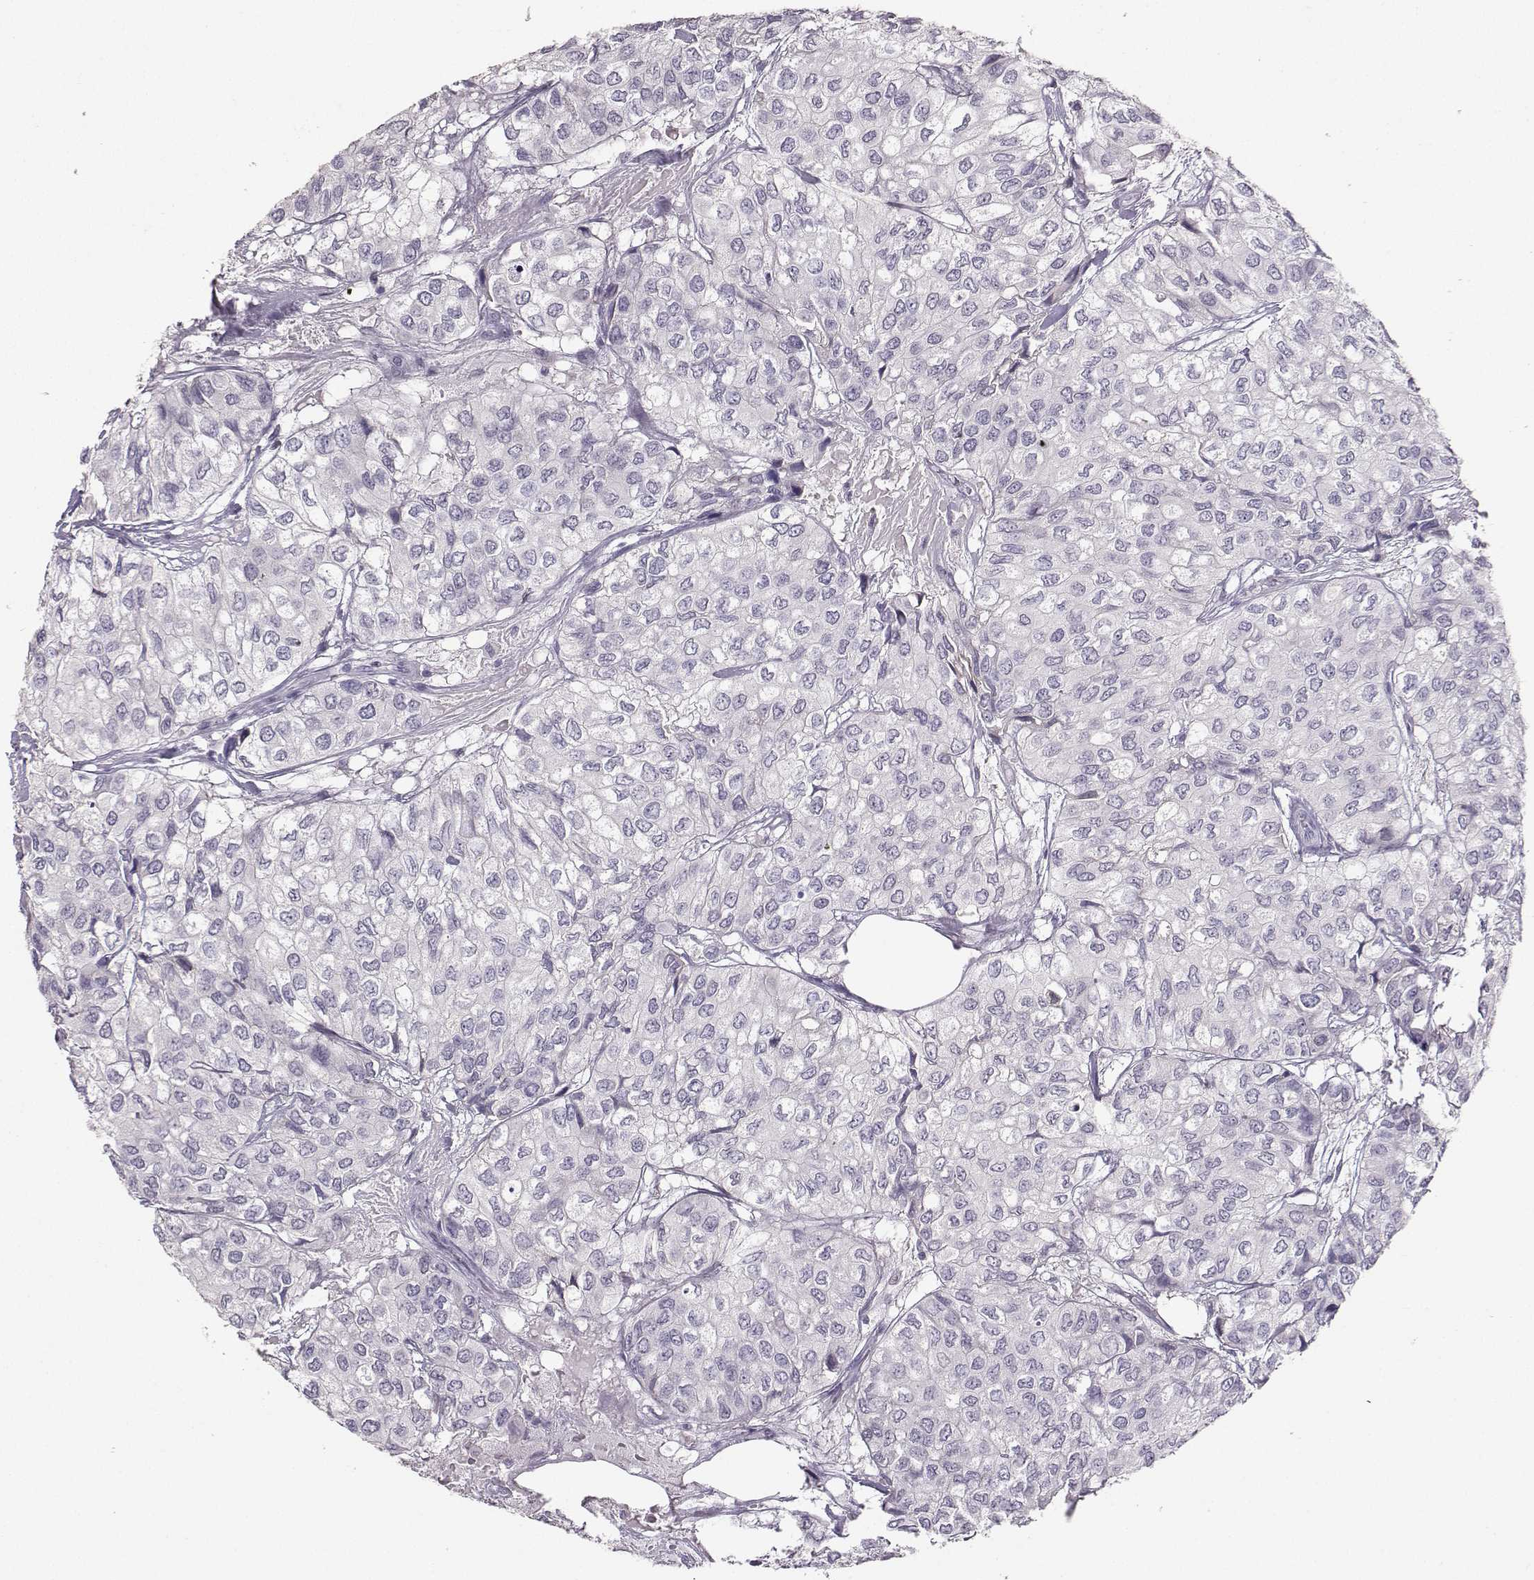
{"staining": {"intensity": "negative", "quantity": "none", "location": "none"}, "tissue": "urothelial cancer", "cell_type": "Tumor cells", "image_type": "cancer", "snomed": [{"axis": "morphology", "description": "Urothelial carcinoma, High grade"}, {"axis": "topography", "description": "Urinary bladder"}], "caption": "A micrograph of urothelial carcinoma (high-grade) stained for a protein exhibits no brown staining in tumor cells.", "gene": "PKP2", "patient": {"sex": "male", "age": 73}}